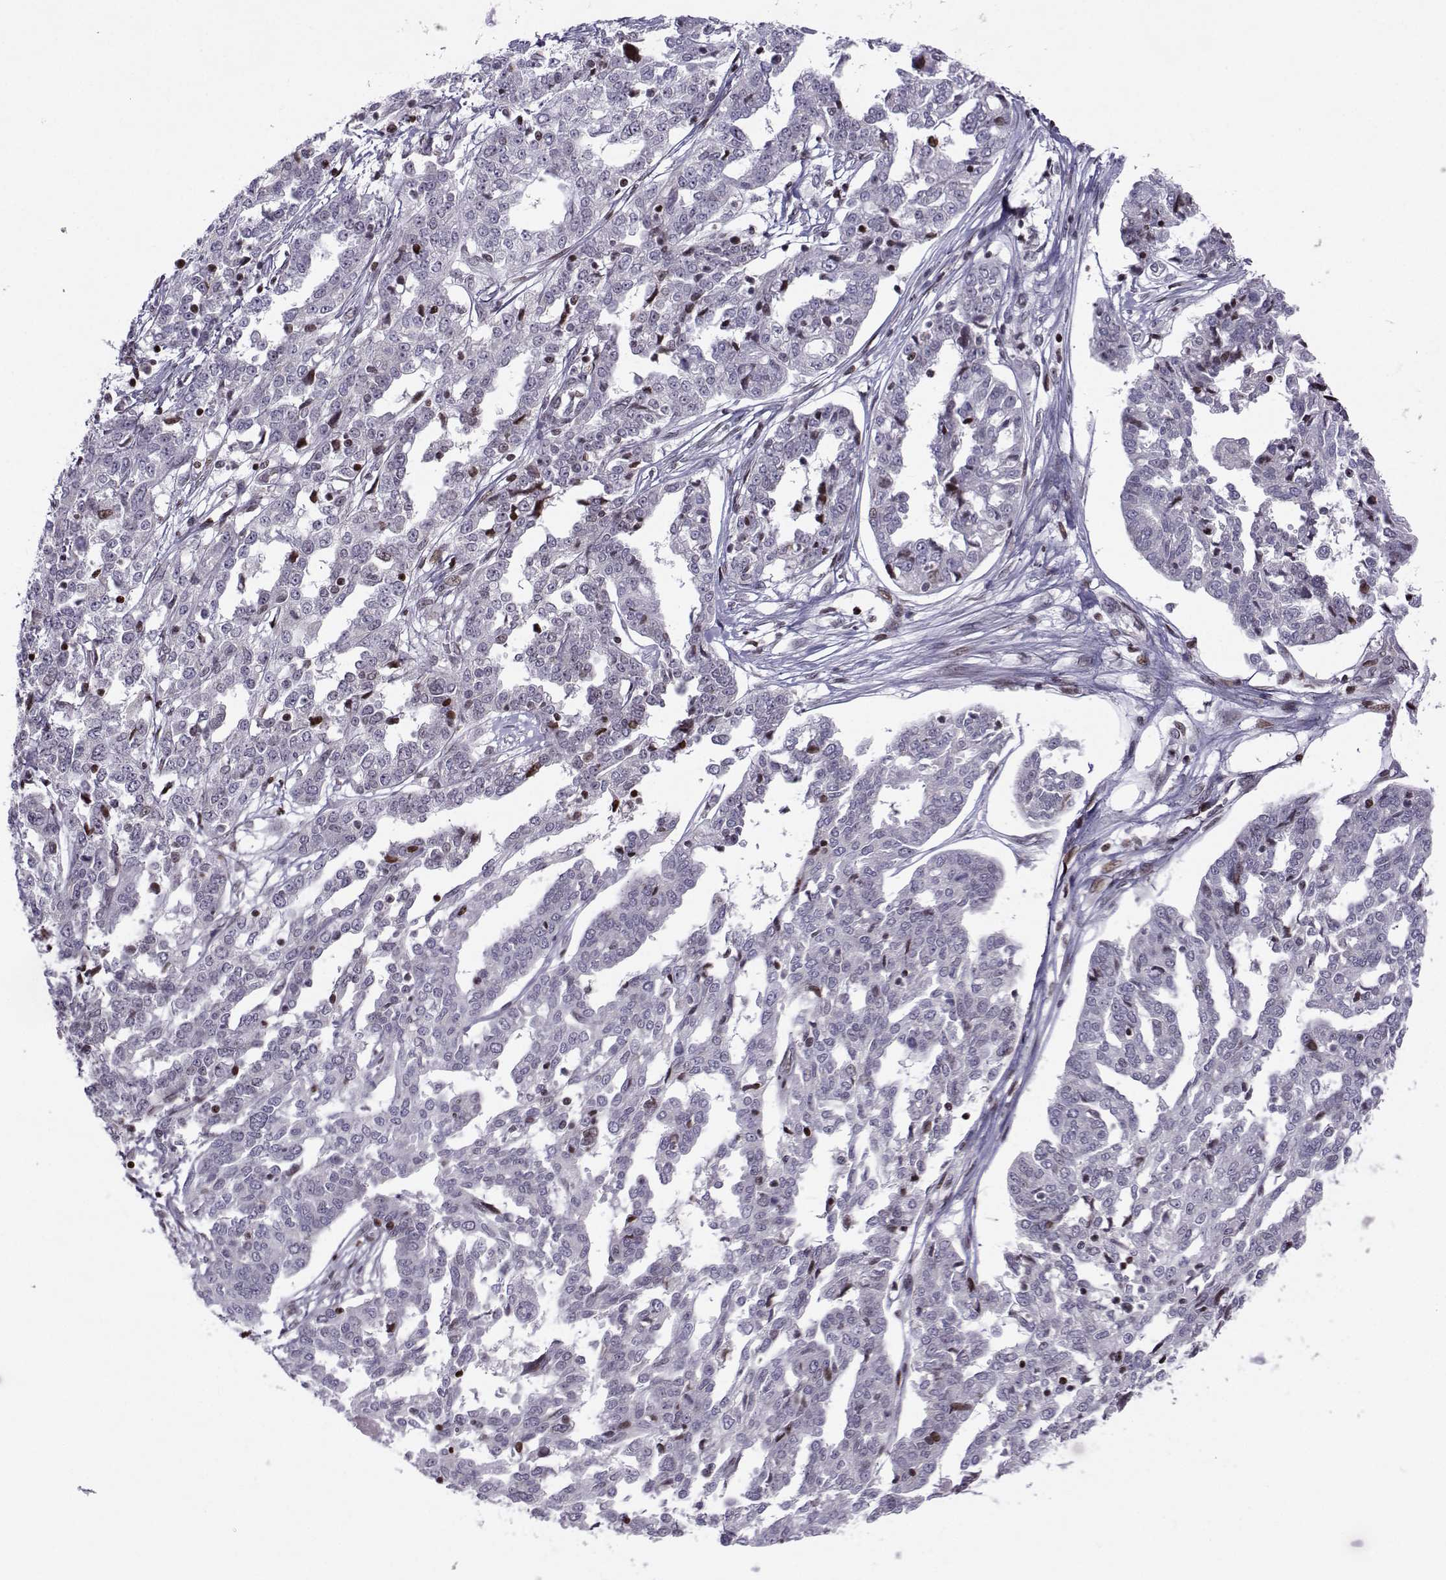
{"staining": {"intensity": "weak", "quantity": "<25%", "location": "nuclear"}, "tissue": "ovarian cancer", "cell_type": "Tumor cells", "image_type": "cancer", "snomed": [{"axis": "morphology", "description": "Cystadenocarcinoma, serous, NOS"}, {"axis": "topography", "description": "Ovary"}], "caption": "Immunohistochemical staining of human ovarian serous cystadenocarcinoma demonstrates no significant expression in tumor cells.", "gene": "ZNF19", "patient": {"sex": "female", "age": 67}}